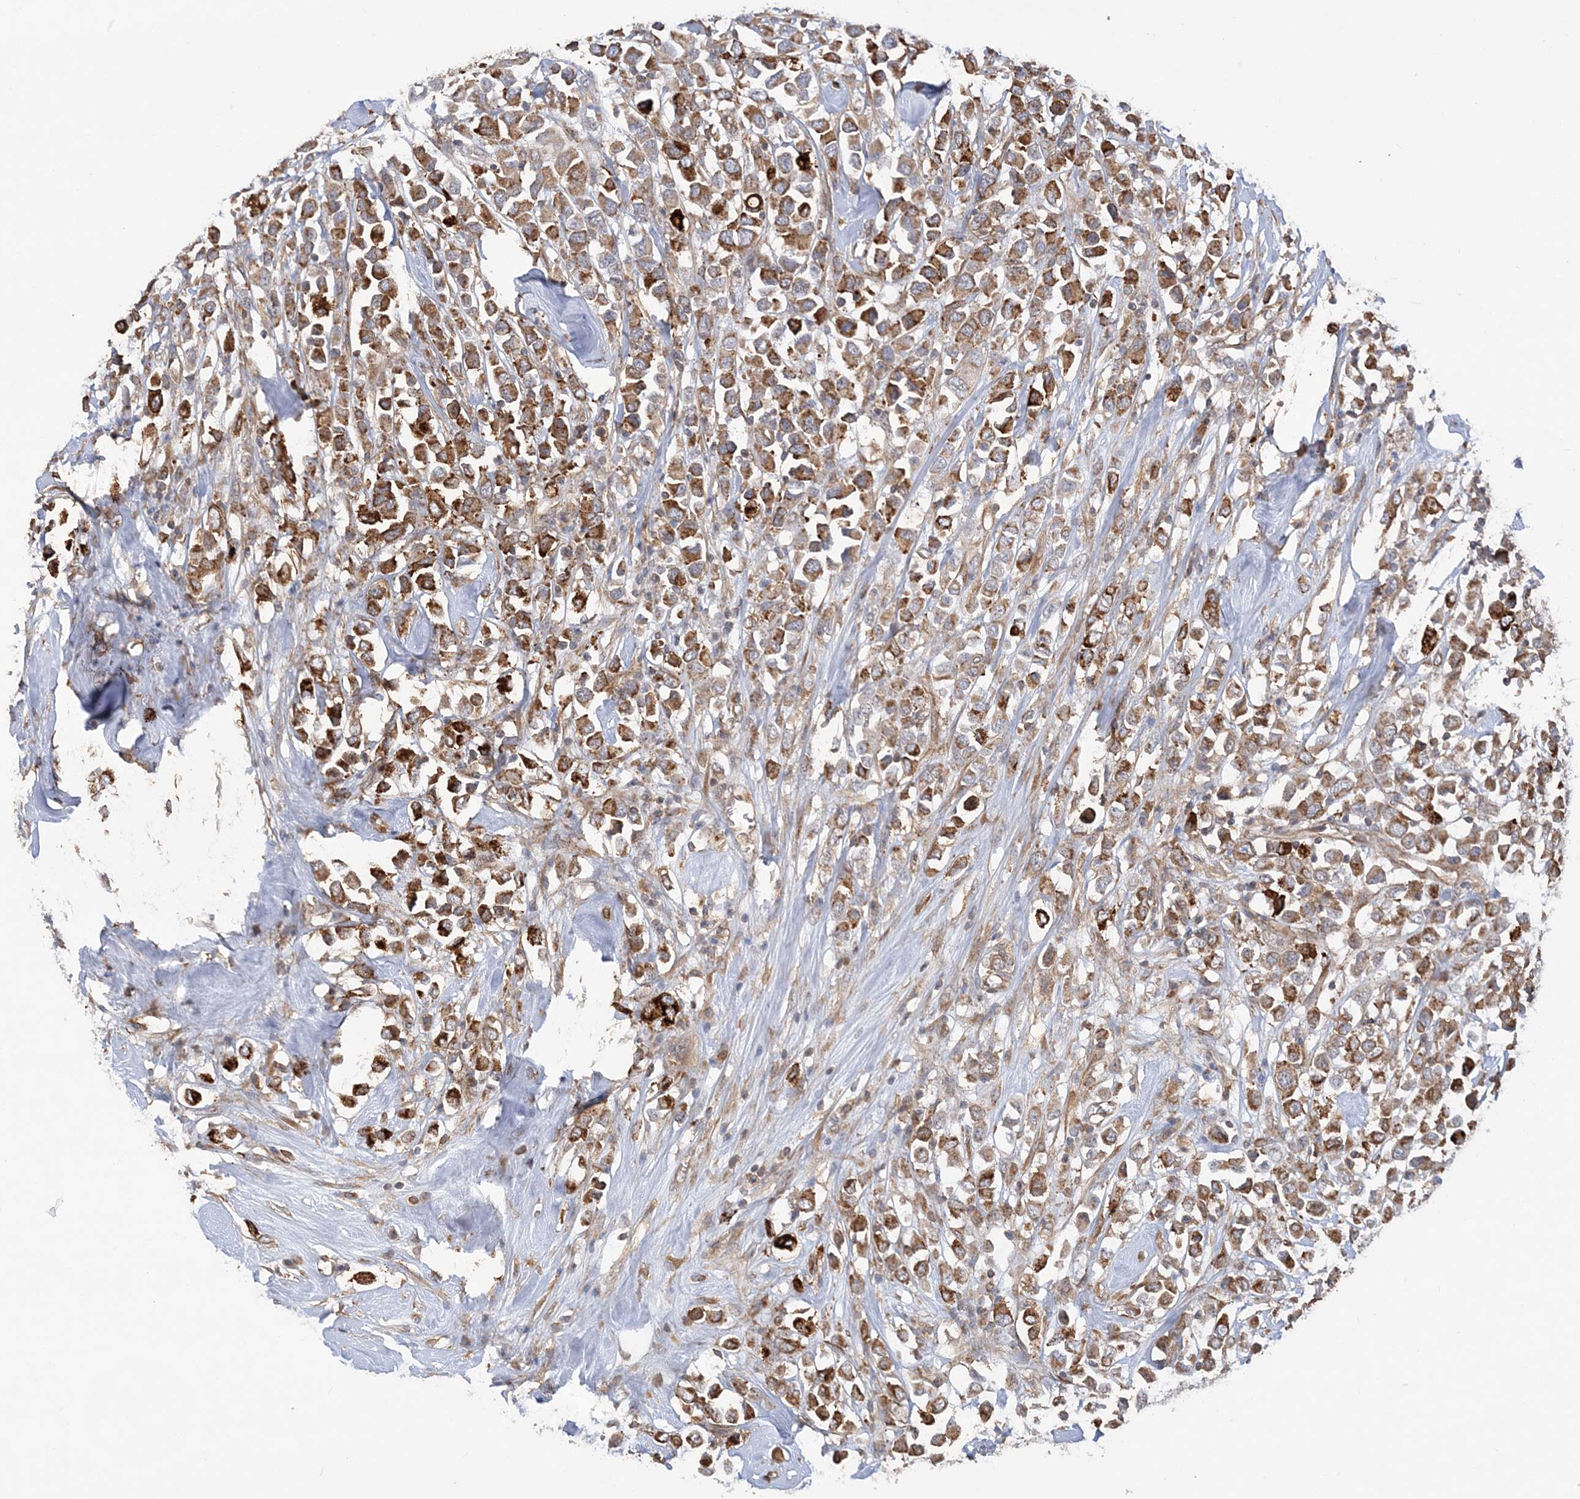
{"staining": {"intensity": "strong", "quantity": ">75%", "location": "cytoplasmic/membranous"}, "tissue": "breast cancer", "cell_type": "Tumor cells", "image_type": "cancer", "snomed": [{"axis": "morphology", "description": "Duct carcinoma"}, {"axis": "topography", "description": "Breast"}], "caption": "About >75% of tumor cells in human breast cancer demonstrate strong cytoplasmic/membranous protein expression as visualized by brown immunohistochemical staining.", "gene": "ZNF821", "patient": {"sex": "female", "age": 61}}